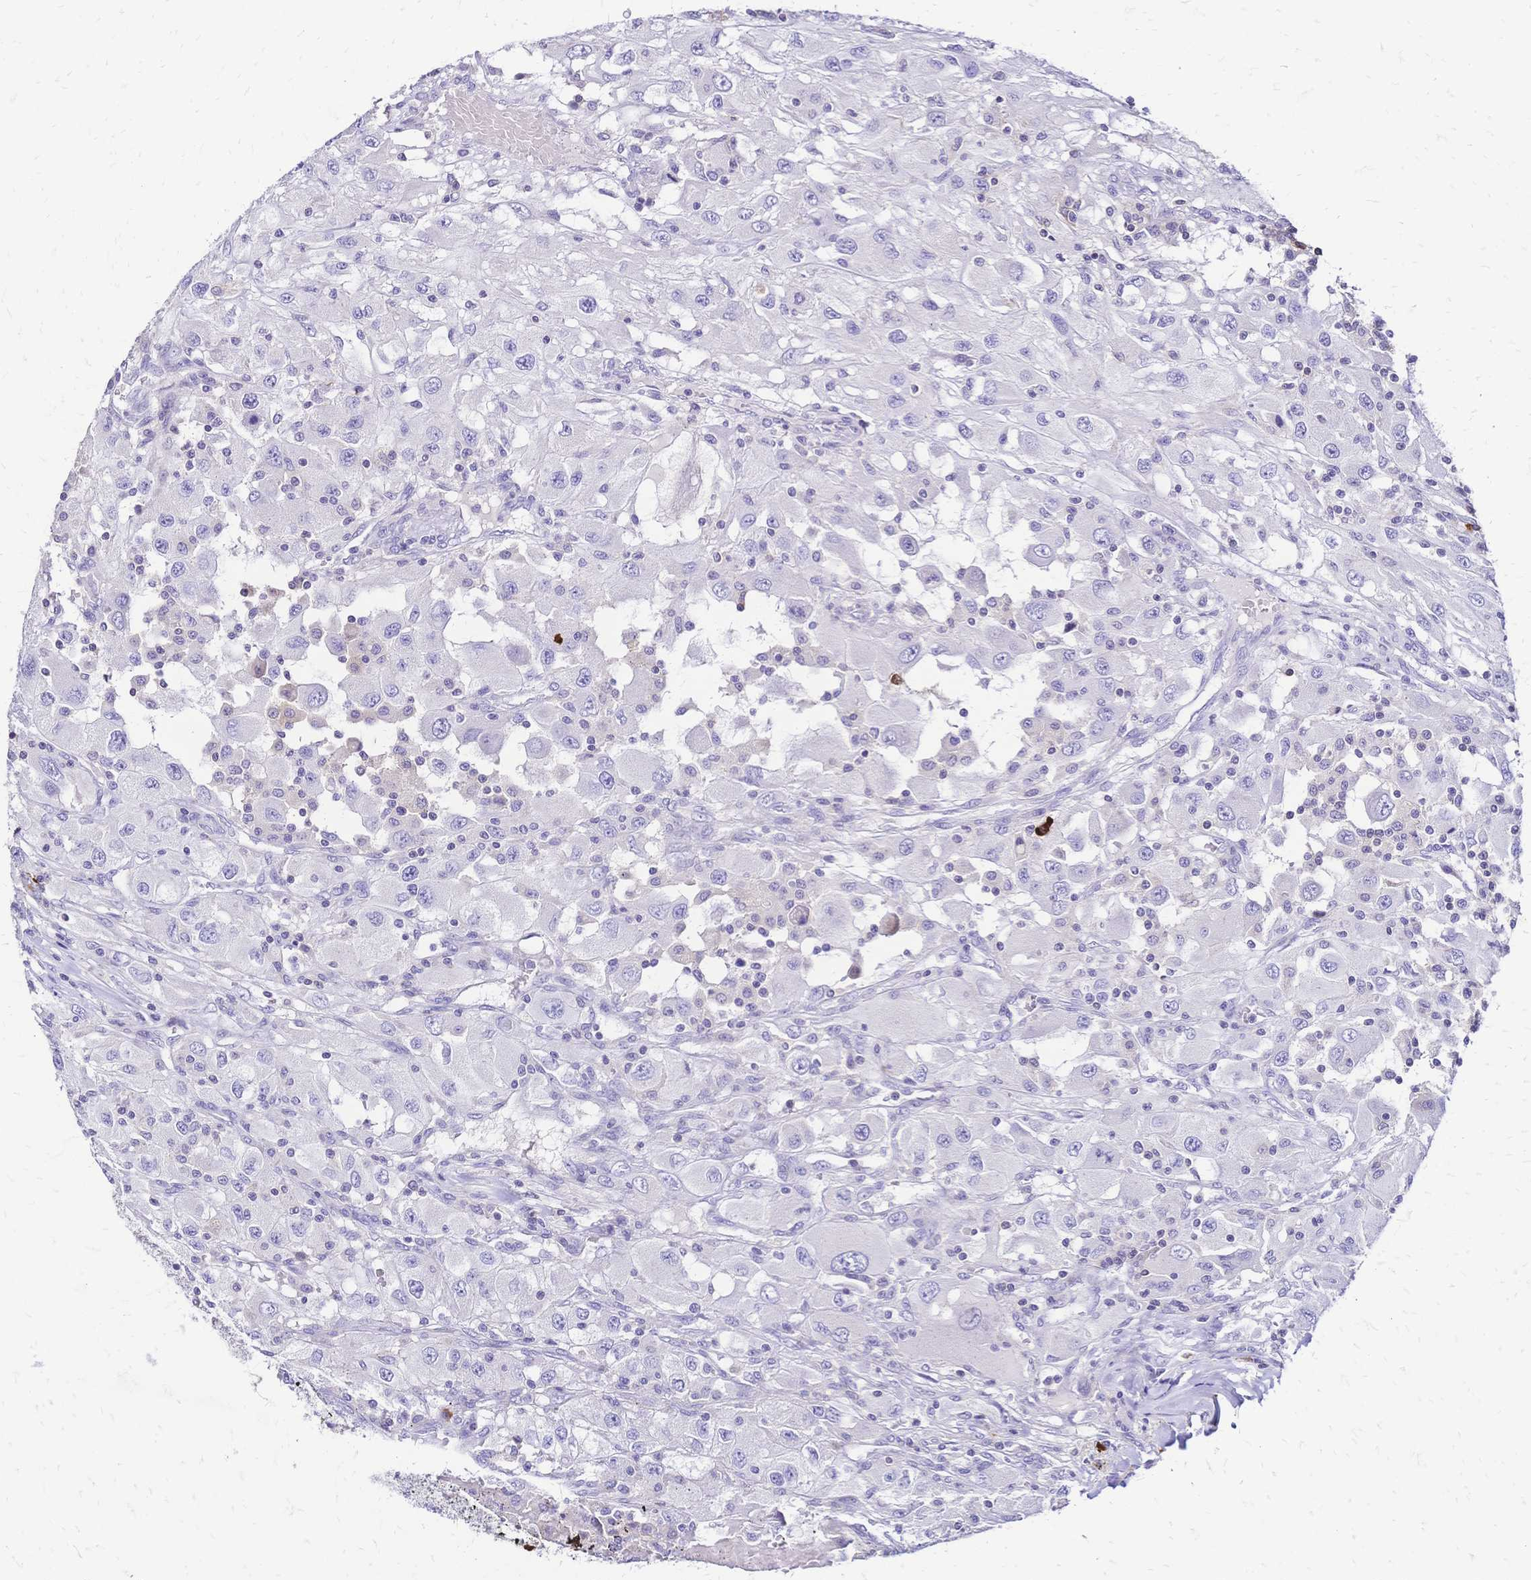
{"staining": {"intensity": "negative", "quantity": "none", "location": "none"}, "tissue": "renal cancer", "cell_type": "Tumor cells", "image_type": "cancer", "snomed": [{"axis": "morphology", "description": "Adenocarcinoma, NOS"}, {"axis": "topography", "description": "Kidney"}], "caption": "Renal cancer (adenocarcinoma) stained for a protein using immunohistochemistry (IHC) displays no expression tumor cells.", "gene": "IL2RA", "patient": {"sex": "female", "age": 67}}